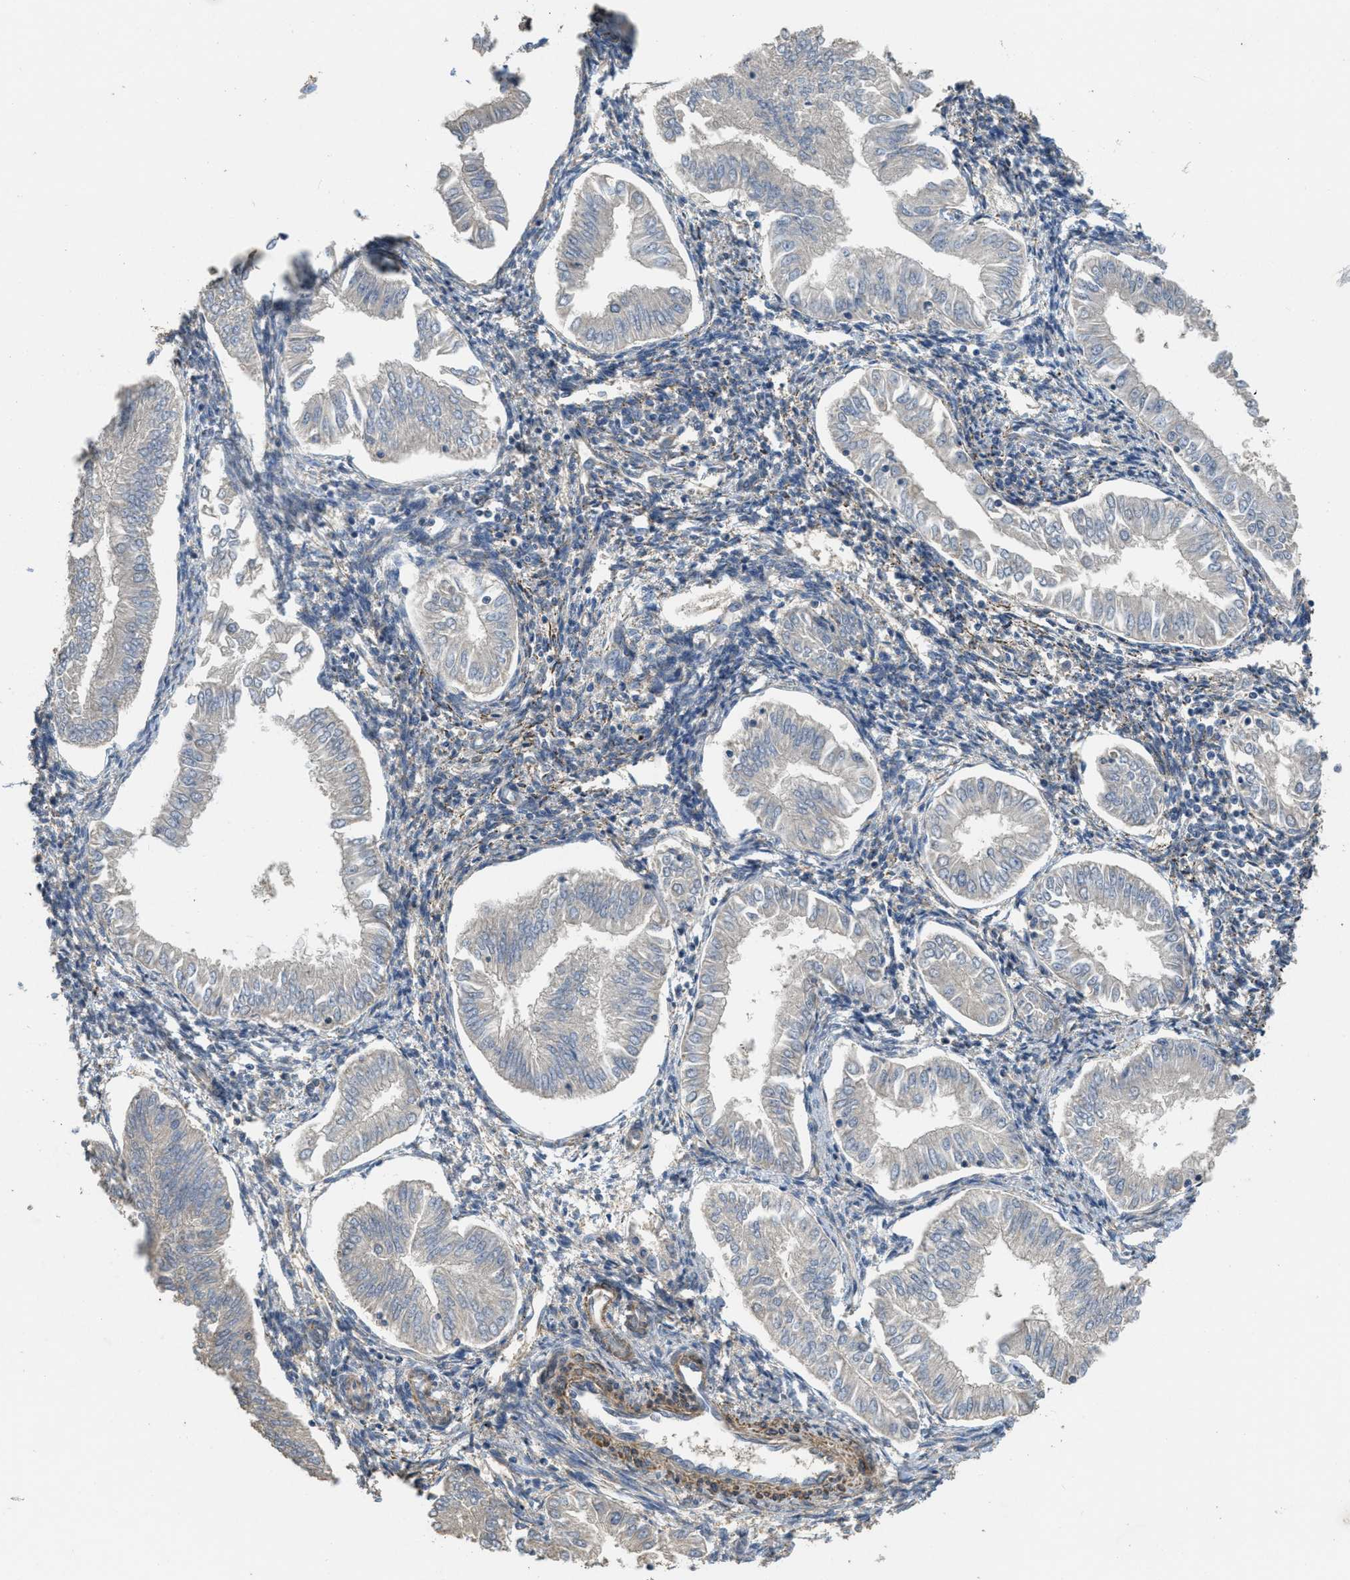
{"staining": {"intensity": "negative", "quantity": "none", "location": "none"}, "tissue": "endometrial cancer", "cell_type": "Tumor cells", "image_type": "cancer", "snomed": [{"axis": "morphology", "description": "Adenocarcinoma, NOS"}, {"axis": "topography", "description": "Endometrium"}], "caption": "Tumor cells show no significant protein positivity in endometrial cancer.", "gene": "THBS2", "patient": {"sex": "female", "age": 53}}